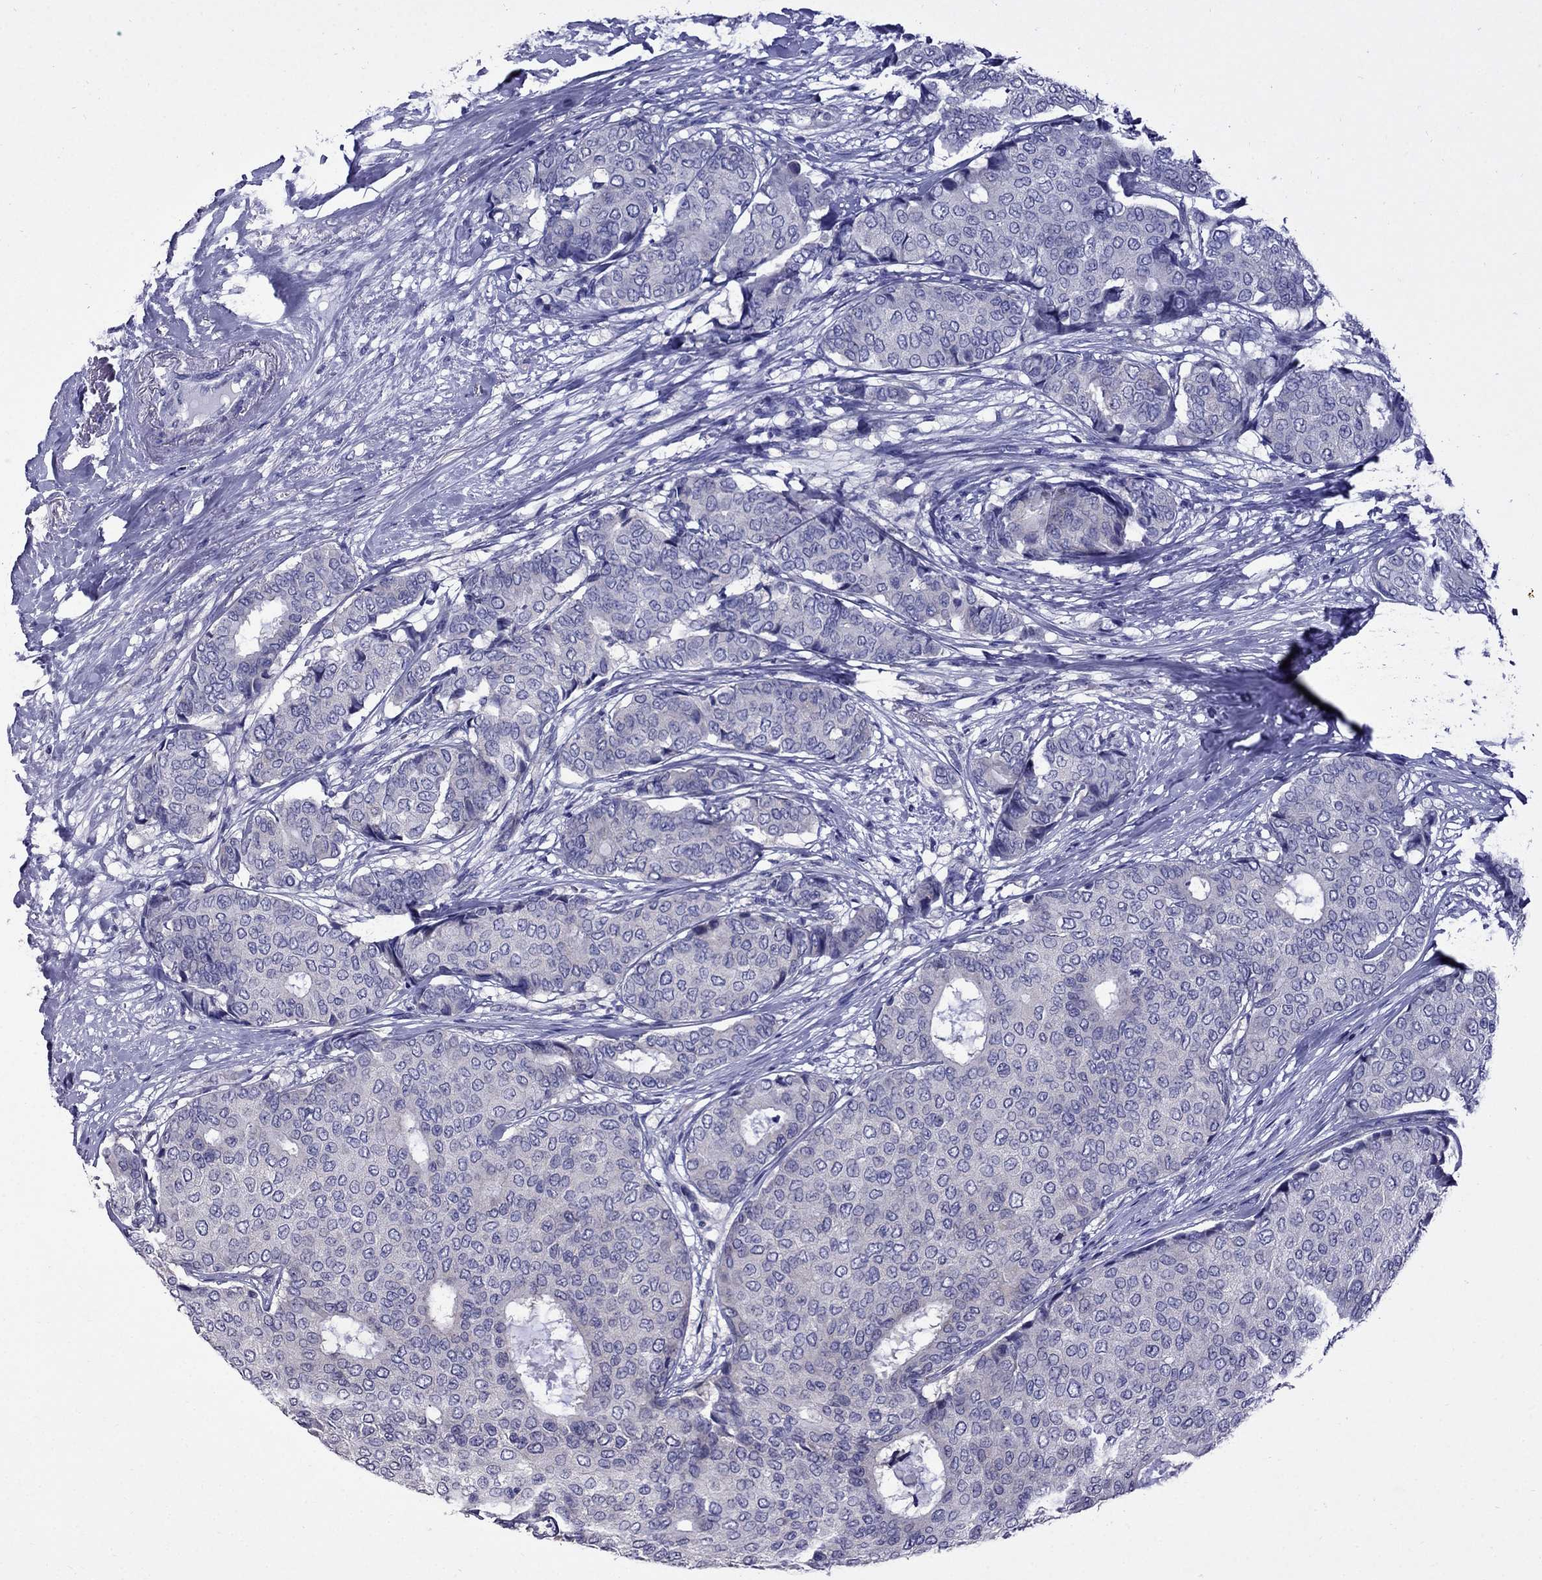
{"staining": {"intensity": "negative", "quantity": "none", "location": "none"}, "tissue": "breast cancer", "cell_type": "Tumor cells", "image_type": "cancer", "snomed": [{"axis": "morphology", "description": "Duct carcinoma"}, {"axis": "topography", "description": "Breast"}], "caption": "High magnification brightfield microscopy of invasive ductal carcinoma (breast) stained with DAB (brown) and counterstained with hematoxylin (blue): tumor cells show no significant expression. (Immunohistochemistry, brightfield microscopy, high magnification).", "gene": "OXCT2", "patient": {"sex": "female", "age": 75}}